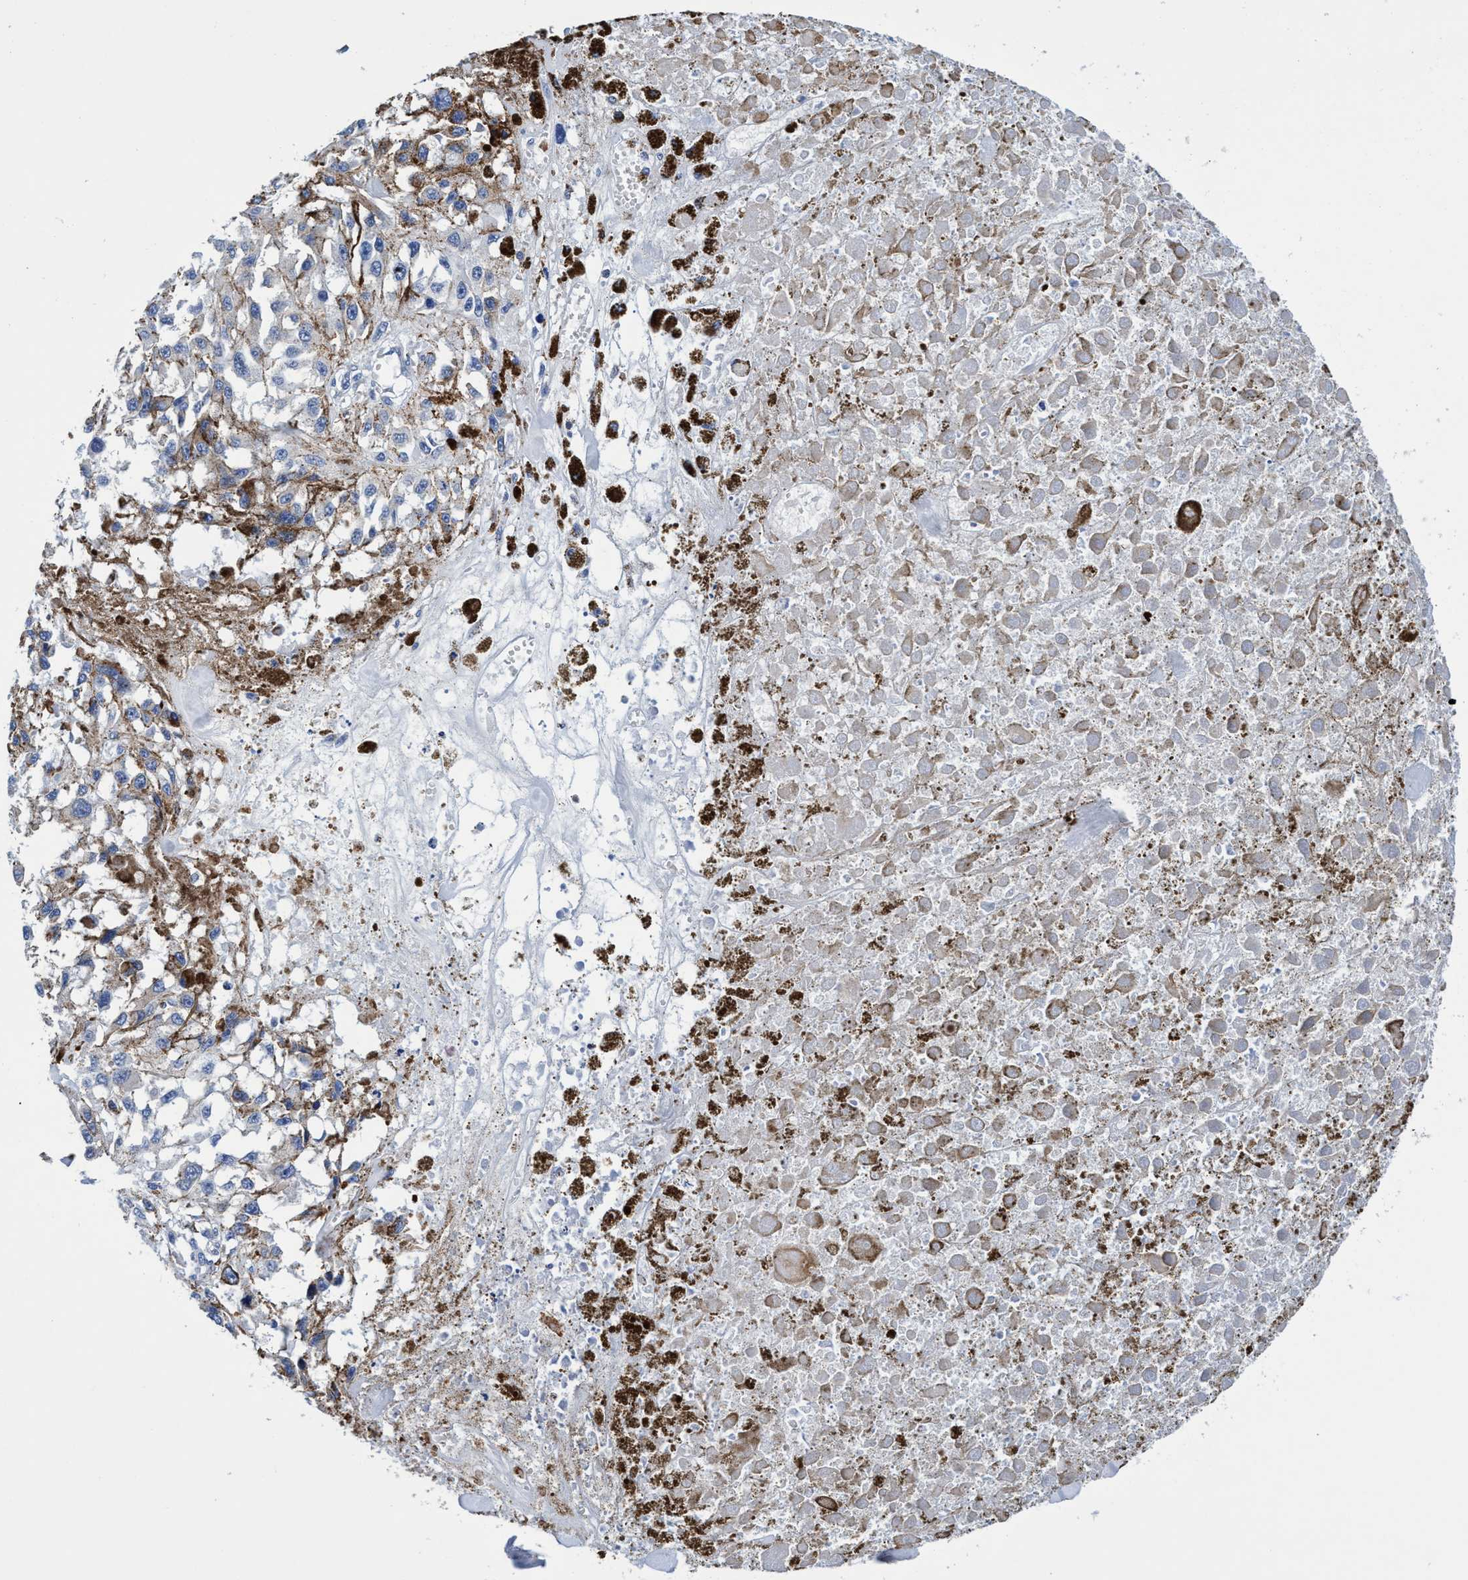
{"staining": {"intensity": "negative", "quantity": "none", "location": "none"}, "tissue": "melanoma", "cell_type": "Tumor cells", "image_type": "cancer", "snomed": [{"axis": "morphology", "description": "Malignant melanoma, Metastatic site"}, {"axis": "topography", "description": "Lymph node"}], "caption": "This is a image of immunohistochemistry (IHC) staining of malignant melanoma (metastatic site), which shows no positivity in tumor cells.", "gene": "UBALD2", "patient": {"sex": "male", "age": 59}}